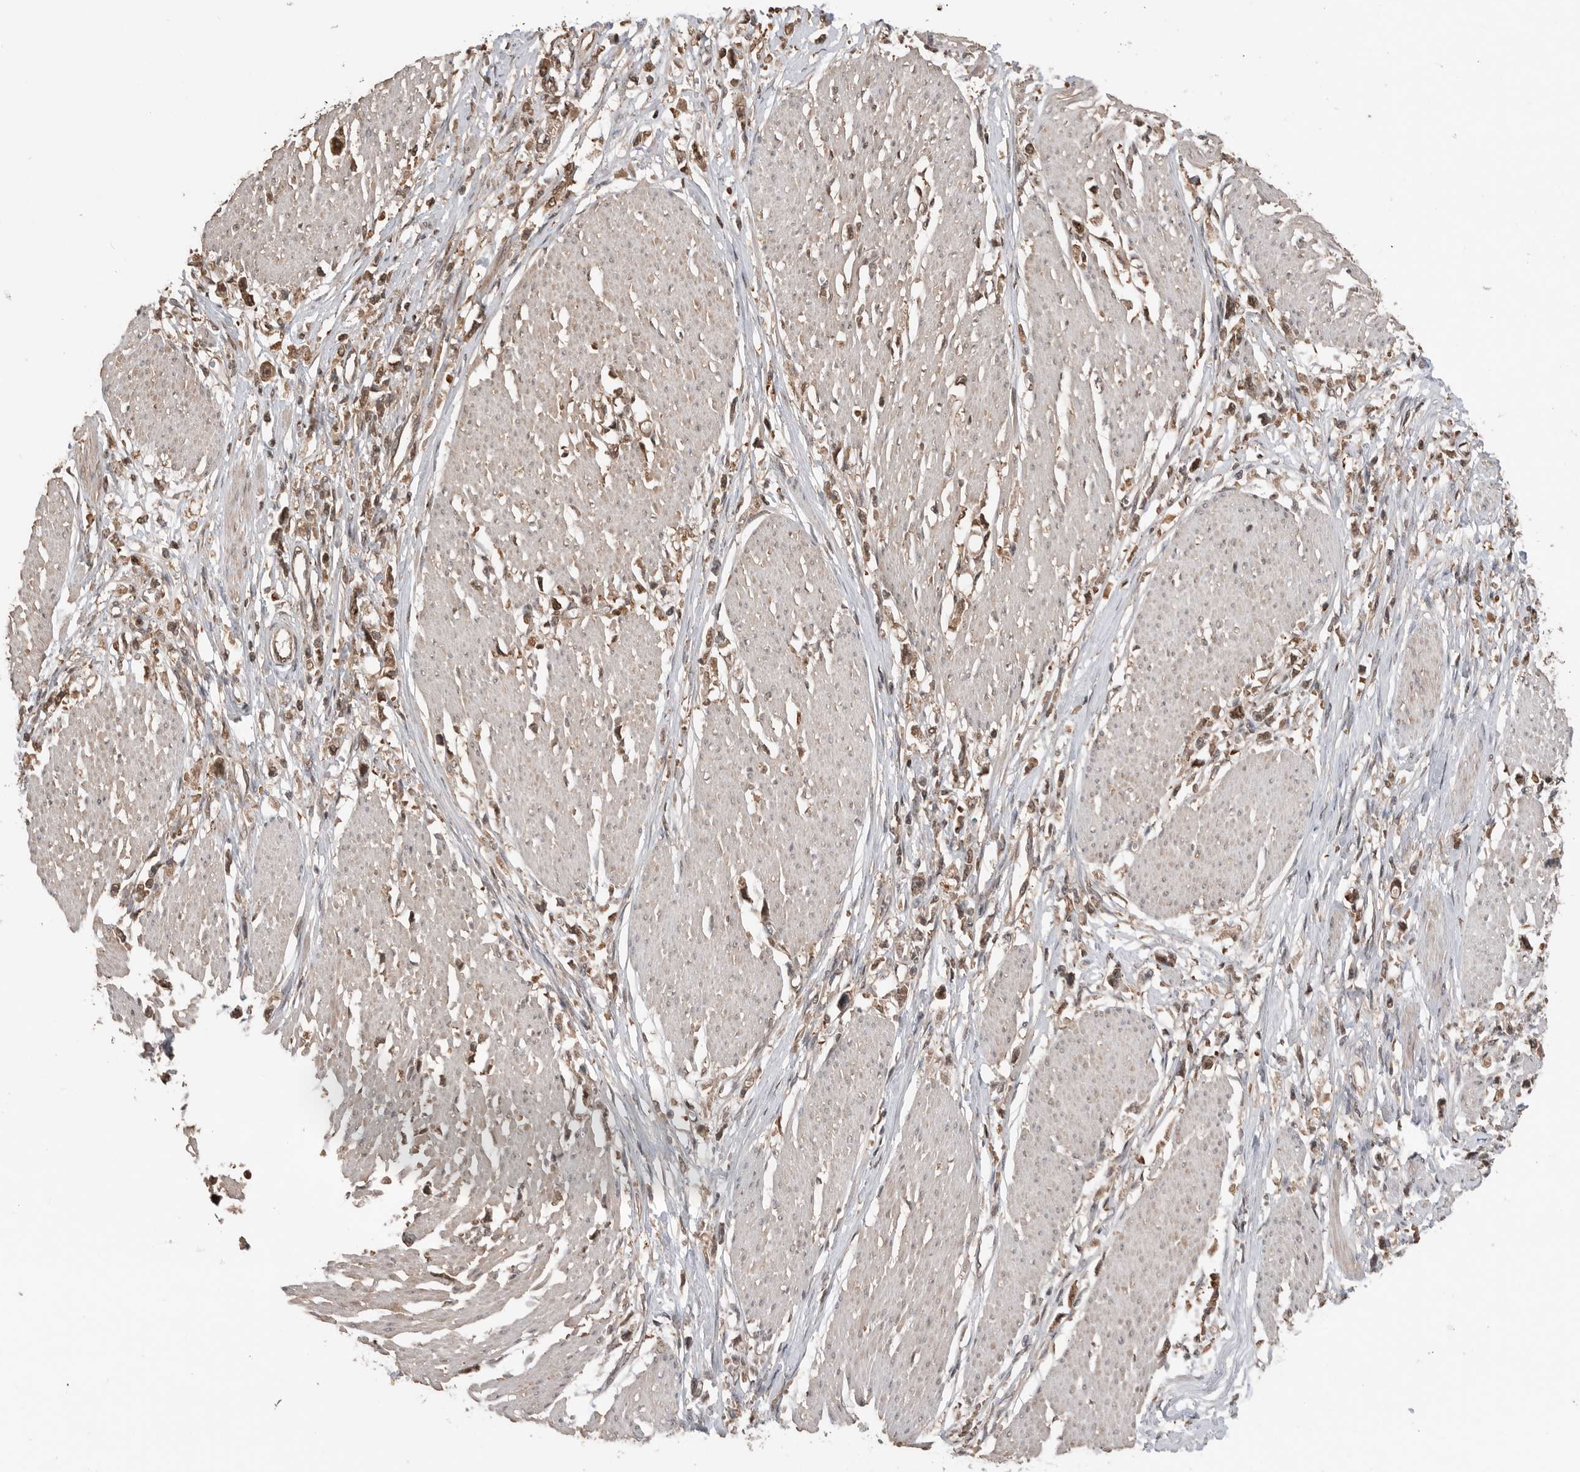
{"staining": {"intensity": "moderate", "quantity": ">75%", "location": "cytoplasmic/membranous"}, "tissue": "stomach cancer", "cell_type": "Tumor cells", "image_type": "cancer", "snomed": [{"axis": "morphology", "description": "Adenocarcinoma, NOS"}, {"axis": "topography", "description": "Stomach"}], "caption": "A high-resolution photomicrograph shows immunohistochemistry (IHC) staining of stomach adenocarcinoma, which displays moderate cytoplasmic/membranous staining in about >75% of tumor cells. (Brightfield microscopy of DAB IHC at high magnification).", "gene": "PEAK1", "patient": {"sex": "female", "age": 59}}